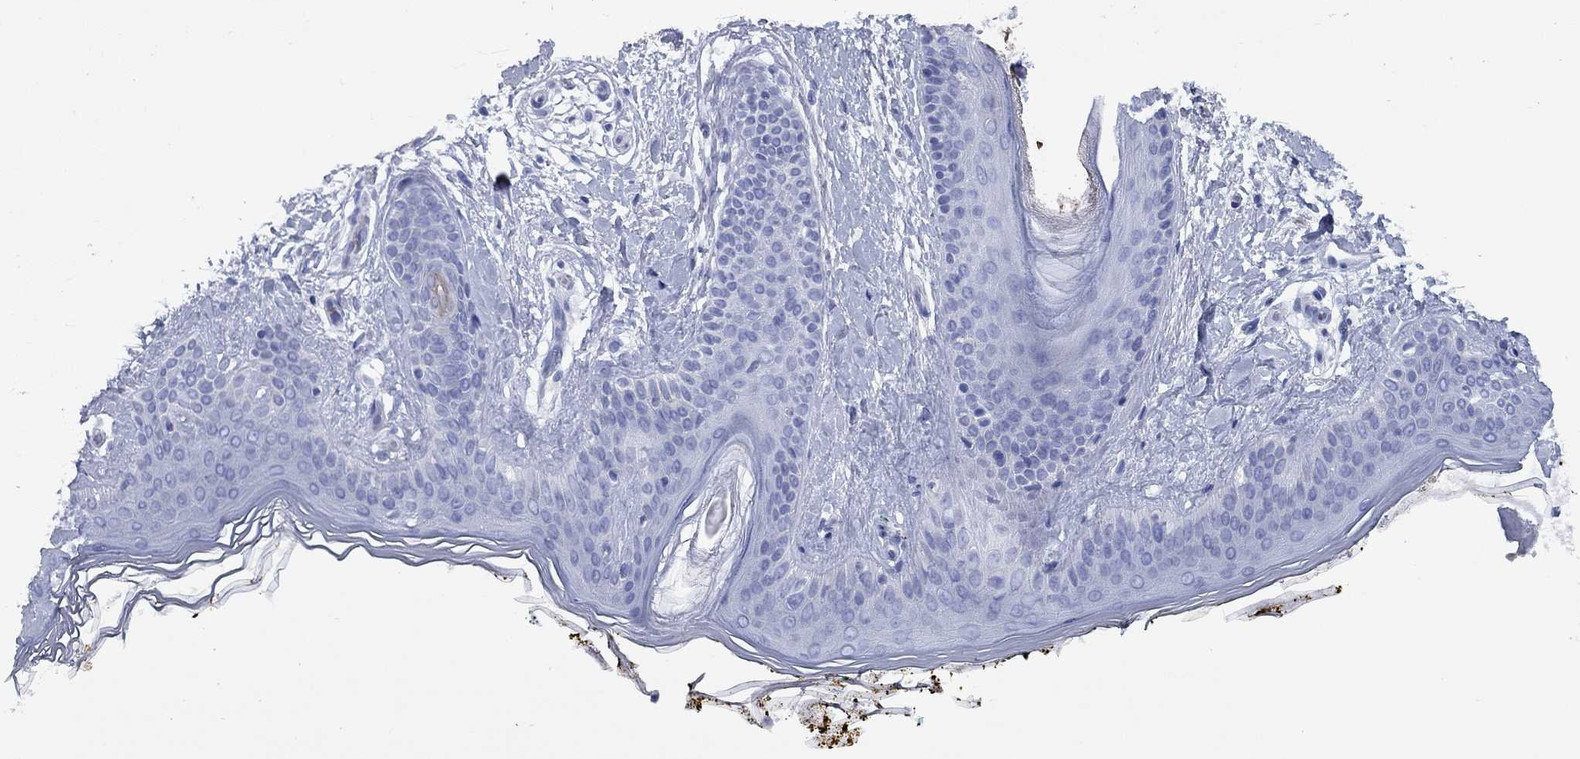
{"staining": {"intensity": "negative", "quantity": "none", "location": "none"}, "tissue": "skin", "cell_type": "Fibroblasts", "image_type": "normal", "snomed": [{"axis": "morphology", "description": "Normal tissue, NOS"}, {"axis": "topography", "description": "Skin"}], "caption": "A high-resolution micrograph shows immunohistochemistry (IHC) staining of unremarkable skin, which reveals no significant expression in fibroblasts.", "gene": "CCNA1", "patient": {"sex": "female", "age": 34}}